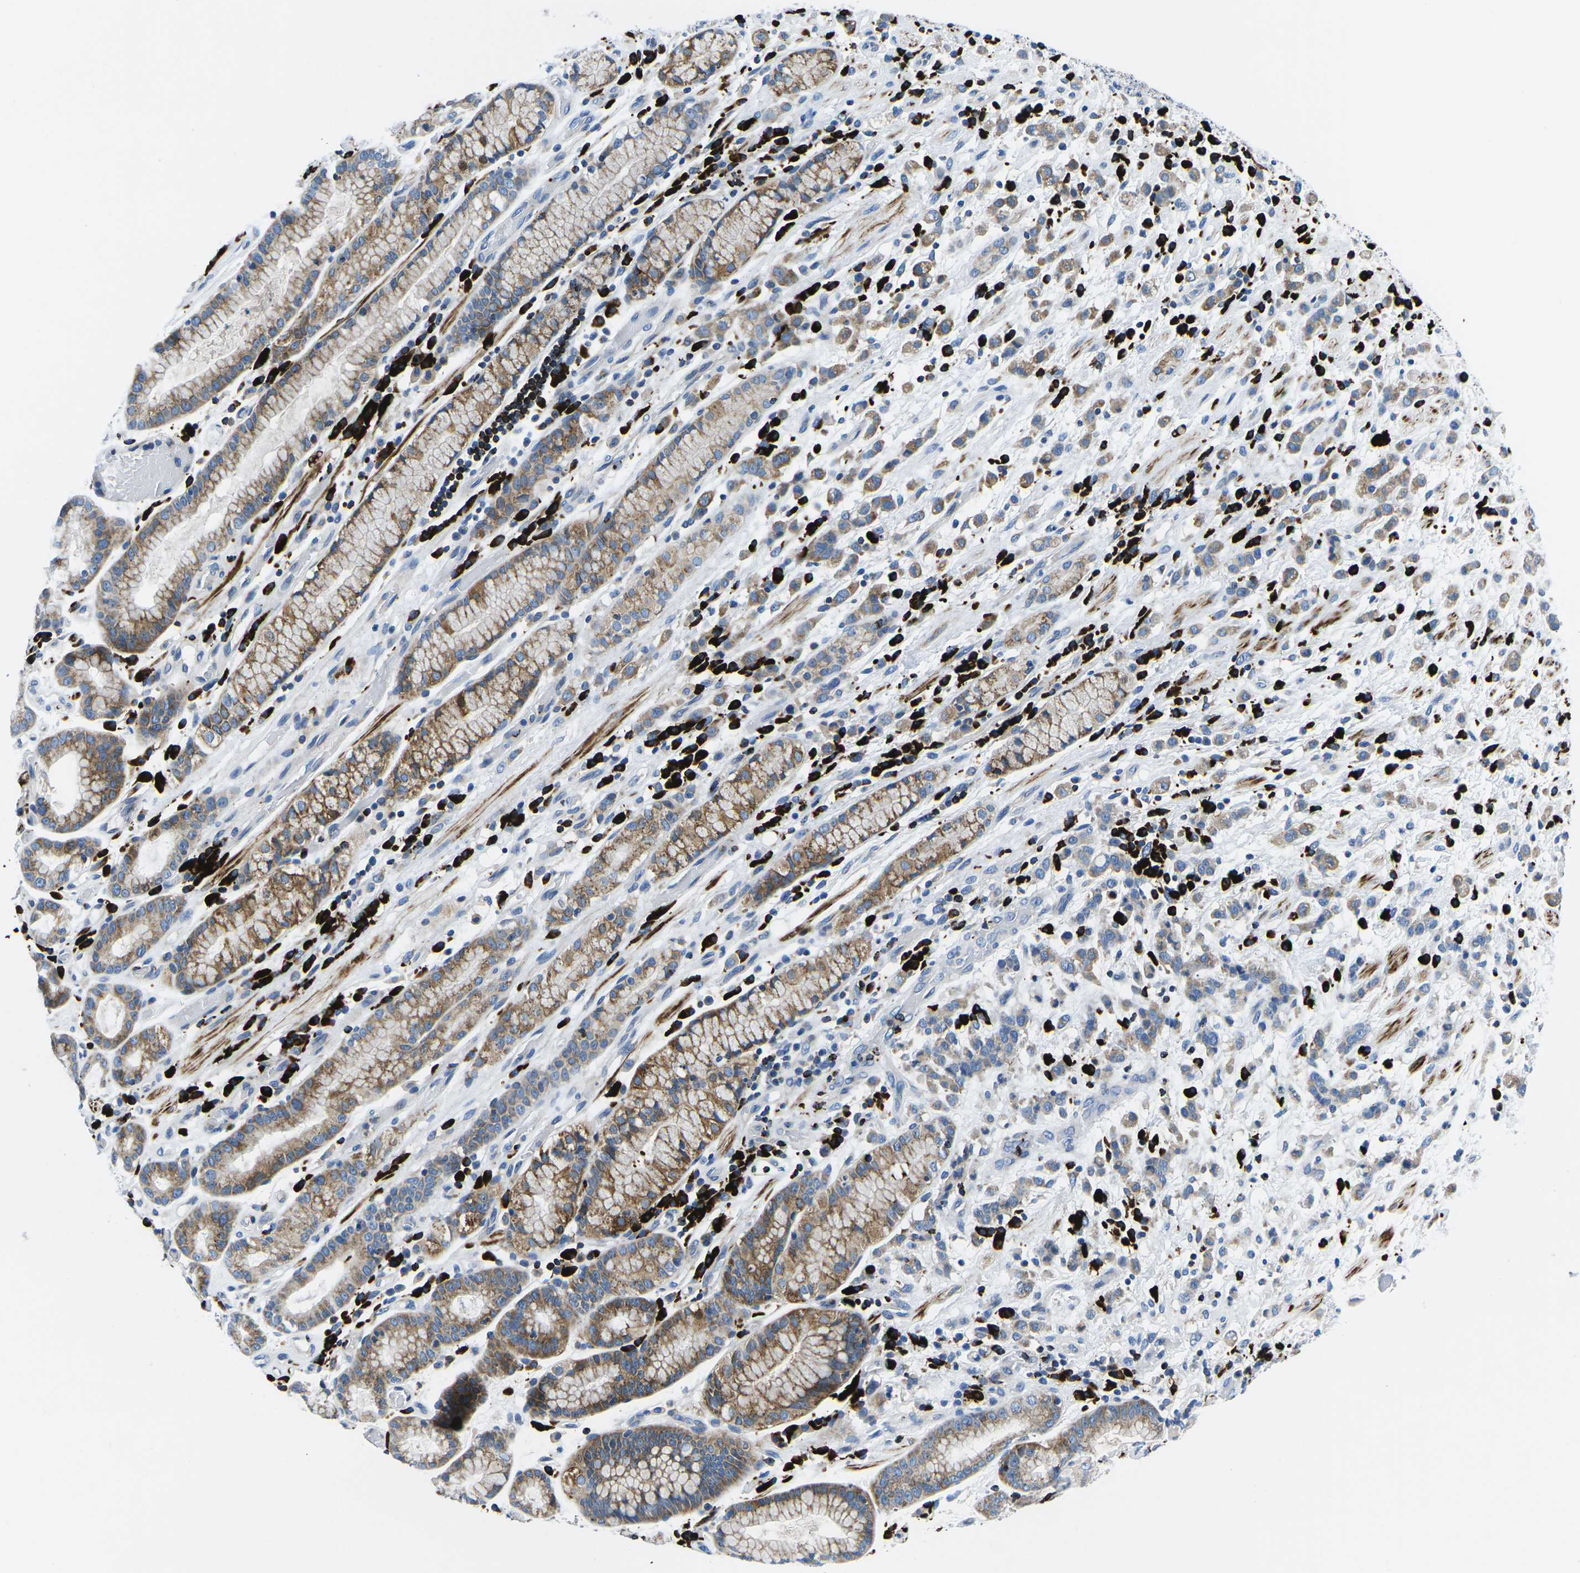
{"staining": {"intensity": "moderate", "quantity": ">75%", "location": "cytoplasmic/membranous"}, "tissue": "stomach cancer", "cell_type": "Tumor cells", "image_type": "cancer", "snomed": [{"axis": "morphology", "description": "Adenocarcinoma, NOS"}, {"axis": "topography", "description": "Stomach, lower"}], "caption": "Immunohistochemical staining of adenocarcinoma (stomach) shows medium levels of moderate cytoplasmic/membranous protein expression in approximately >75% of tumor cells.", "gene": "MC4R", "patient": {"sex": "male", "age": 88}}